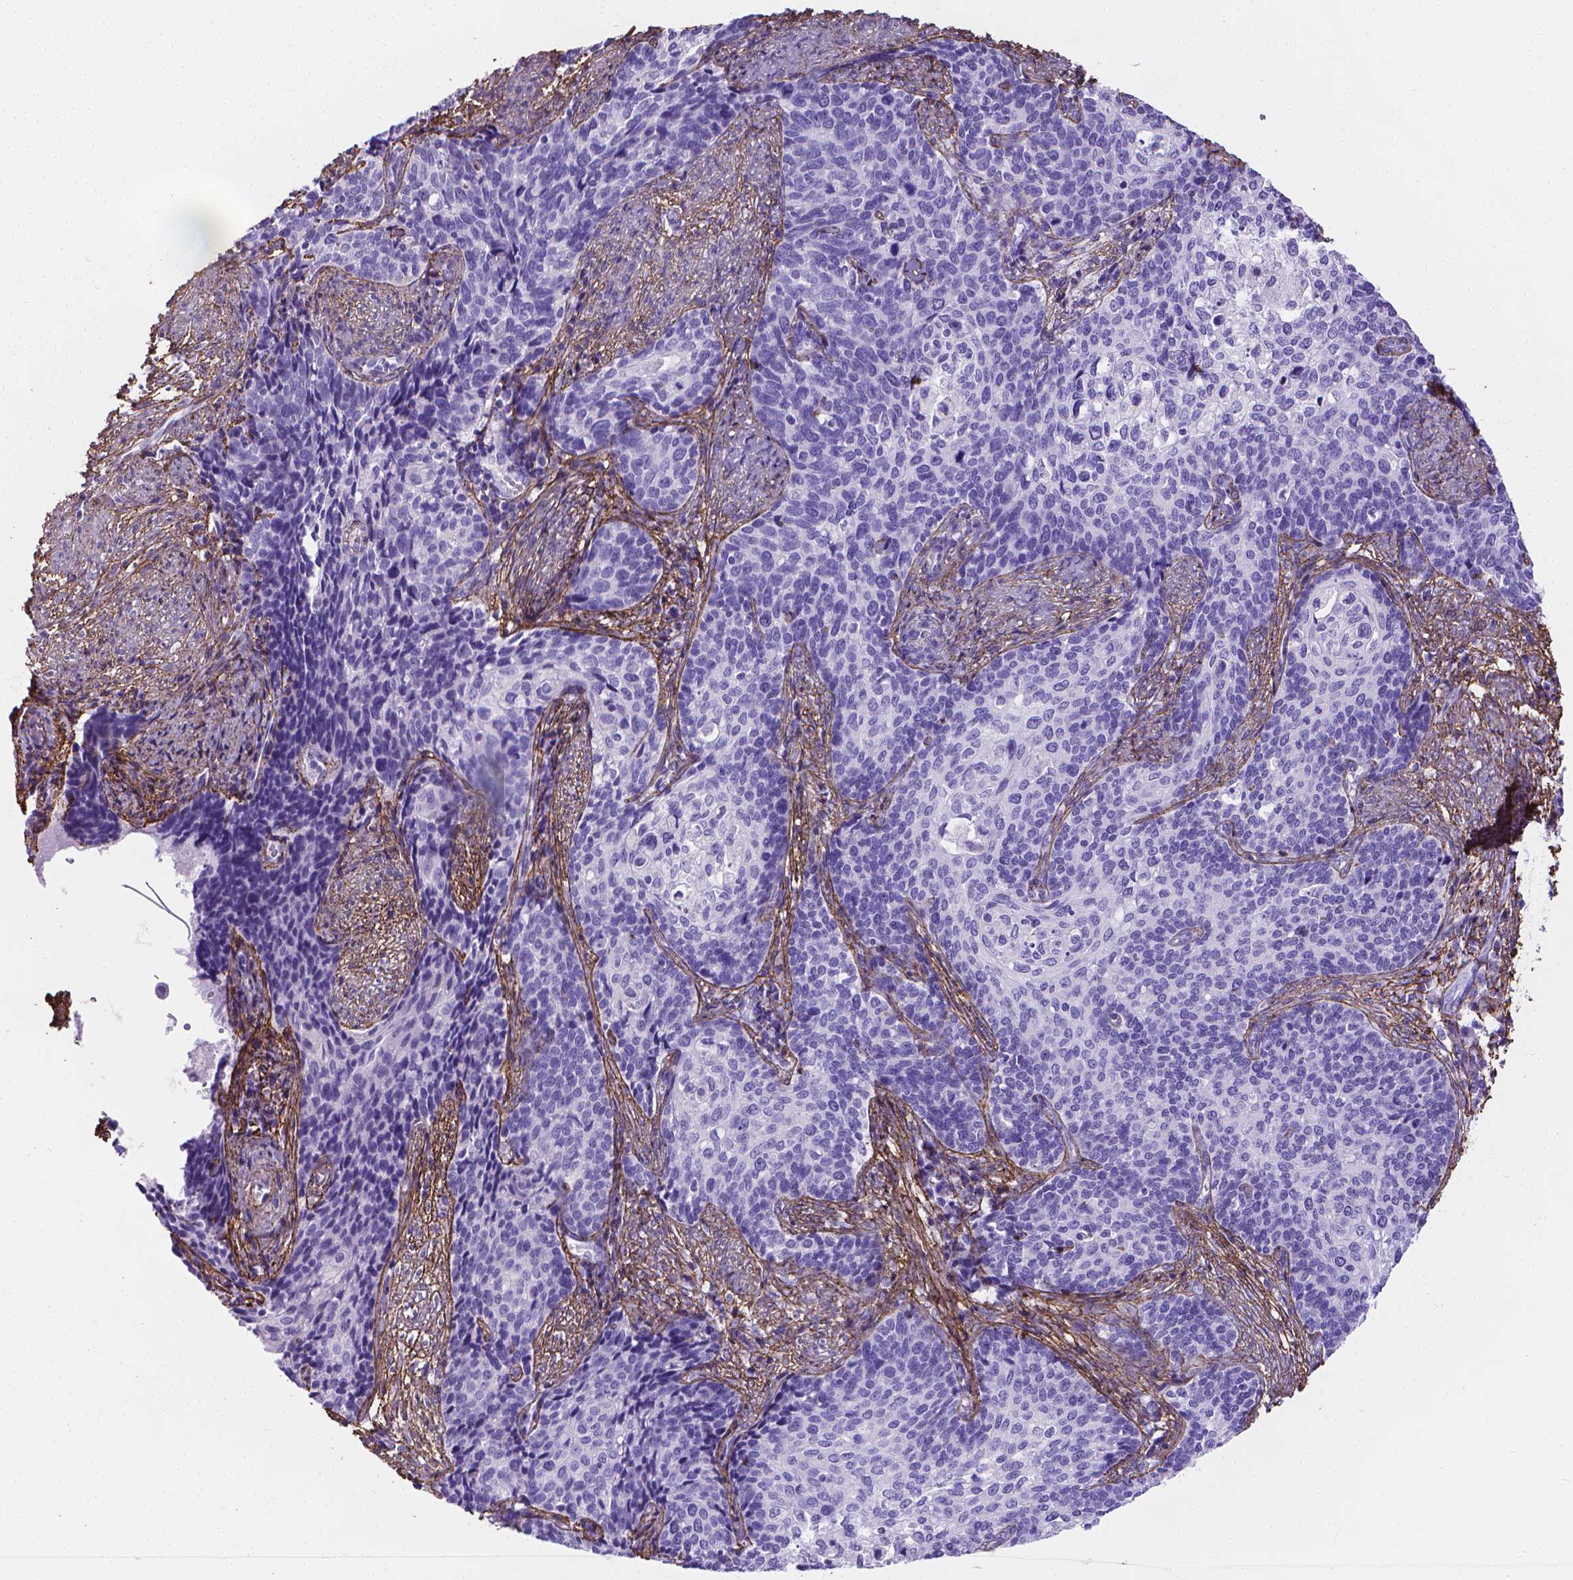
{"staining": {"intensity": "negative", "quantity": "none", "location": "none"}, "tissue": "cervical cancer", "cell_type": "Tumor cells", "image_type": "cancer", "snomed": [{"axis": "morphology", "description": "Squamous cell carcinoma, NOS"}, {"axis": "topography", "description": "Cervix"}], "caption": "Micrograph shows no significant protein expression in tumor cells of cervical cancer (squamous cell carcinoma).", "gene": "MFAP2", "patient": {"sex": "female", "age": 39}}